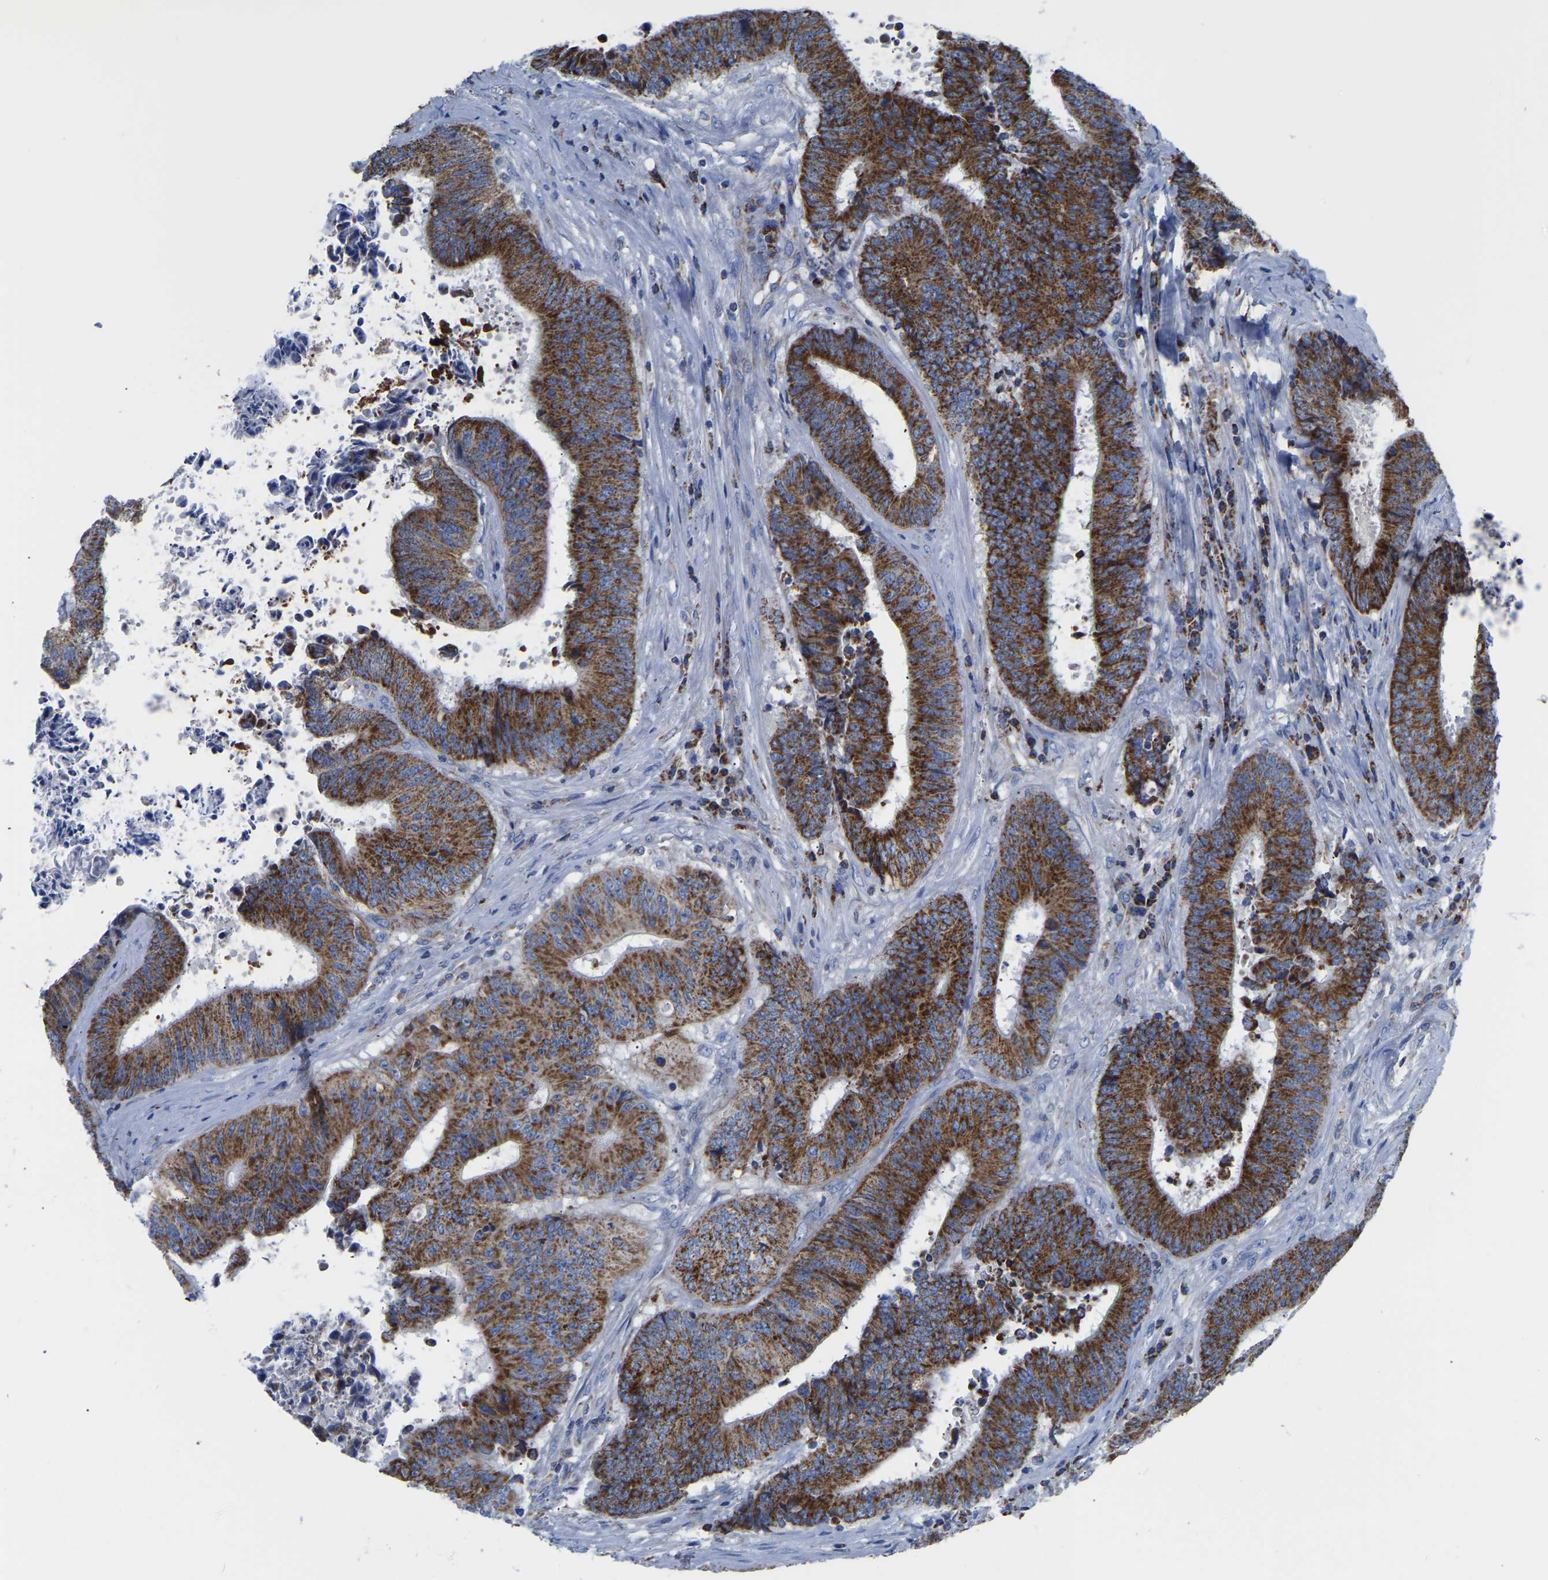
{"staining": {"intensity": "strong", "quantity": ">75%", "location": "cytoplasmic/membranous"}, "tissue": "colorectal cancer", "cell_type": "Tumor cells", "image_type": "cancer", "snomed": [{"axis": "morphology", "description": "Adenocarcinoma, NOS"}, {"axis": "topography", "description": "Rectum"}], "caption": "Protein analysis of adenocarcinoma (colorectal) tissue reveals strong cytoplasmic/membranous staining in about >75% of tumor cells. The staining is performed using DAB (3,3'-diaminobenzidine) brown chromogen to label protein expression. The nuclei are counter-stained blue using hematoxylin.", "gene": "ETFA", "patient": {"sex": "male", "age": 72}}